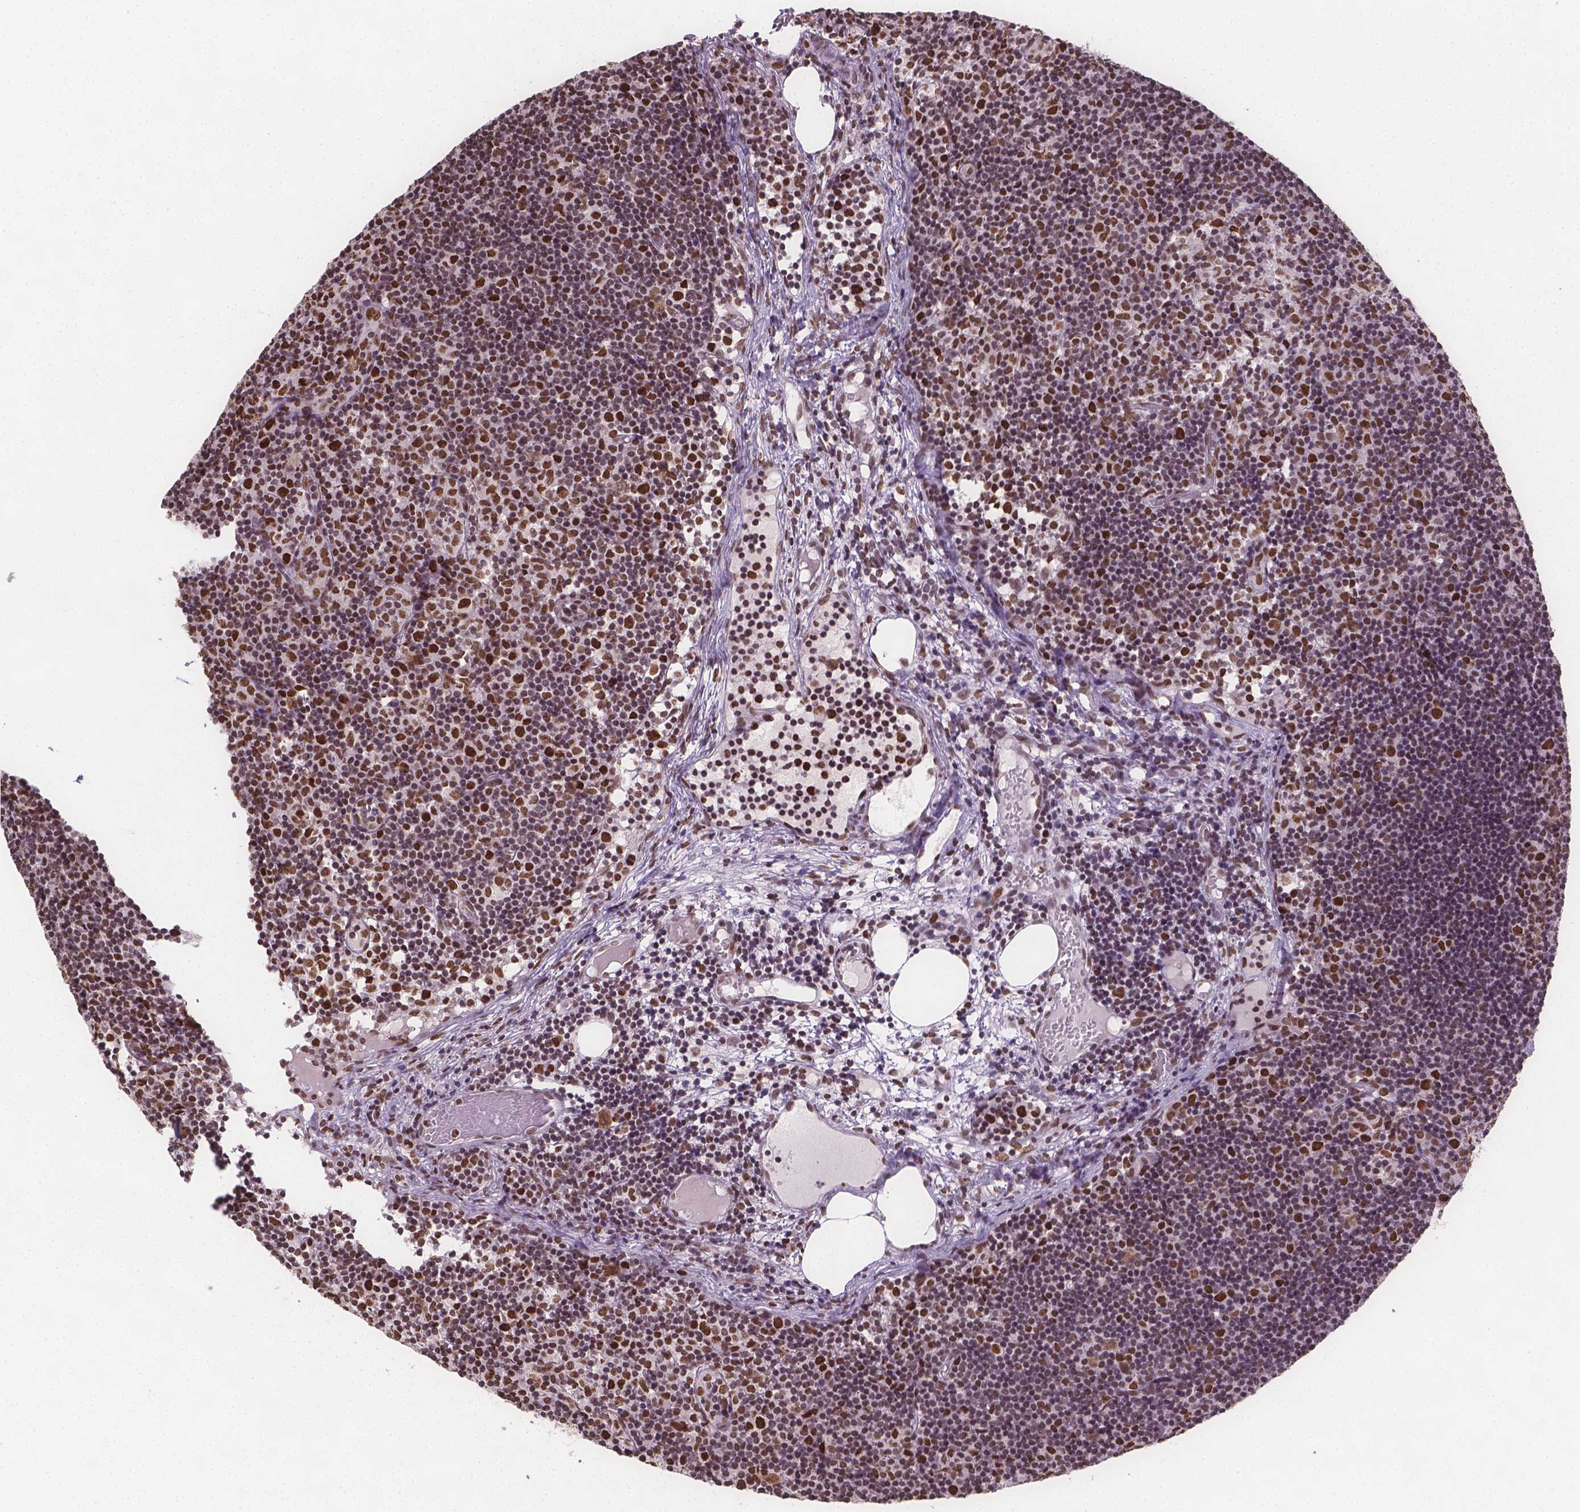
{"staining": {"intensity": "strong", "quantity": ">75%", "location": "nuclear"}, "tissue": "lymph node", "cell_type": "Germinal center cells", "image_type": "normal", "snomed": [{"axis": "morphology", "description": "Normal tissue, NOS"}, {"axis": "topography", "description": "Lymph node"}], "caption": "IHC of benign human lymph node reveals high levels of strong nuclear staining in approximately >75% of germinal center cells.", "gene": "FANCE", "patient": {"sex": "female", "age": 41}}